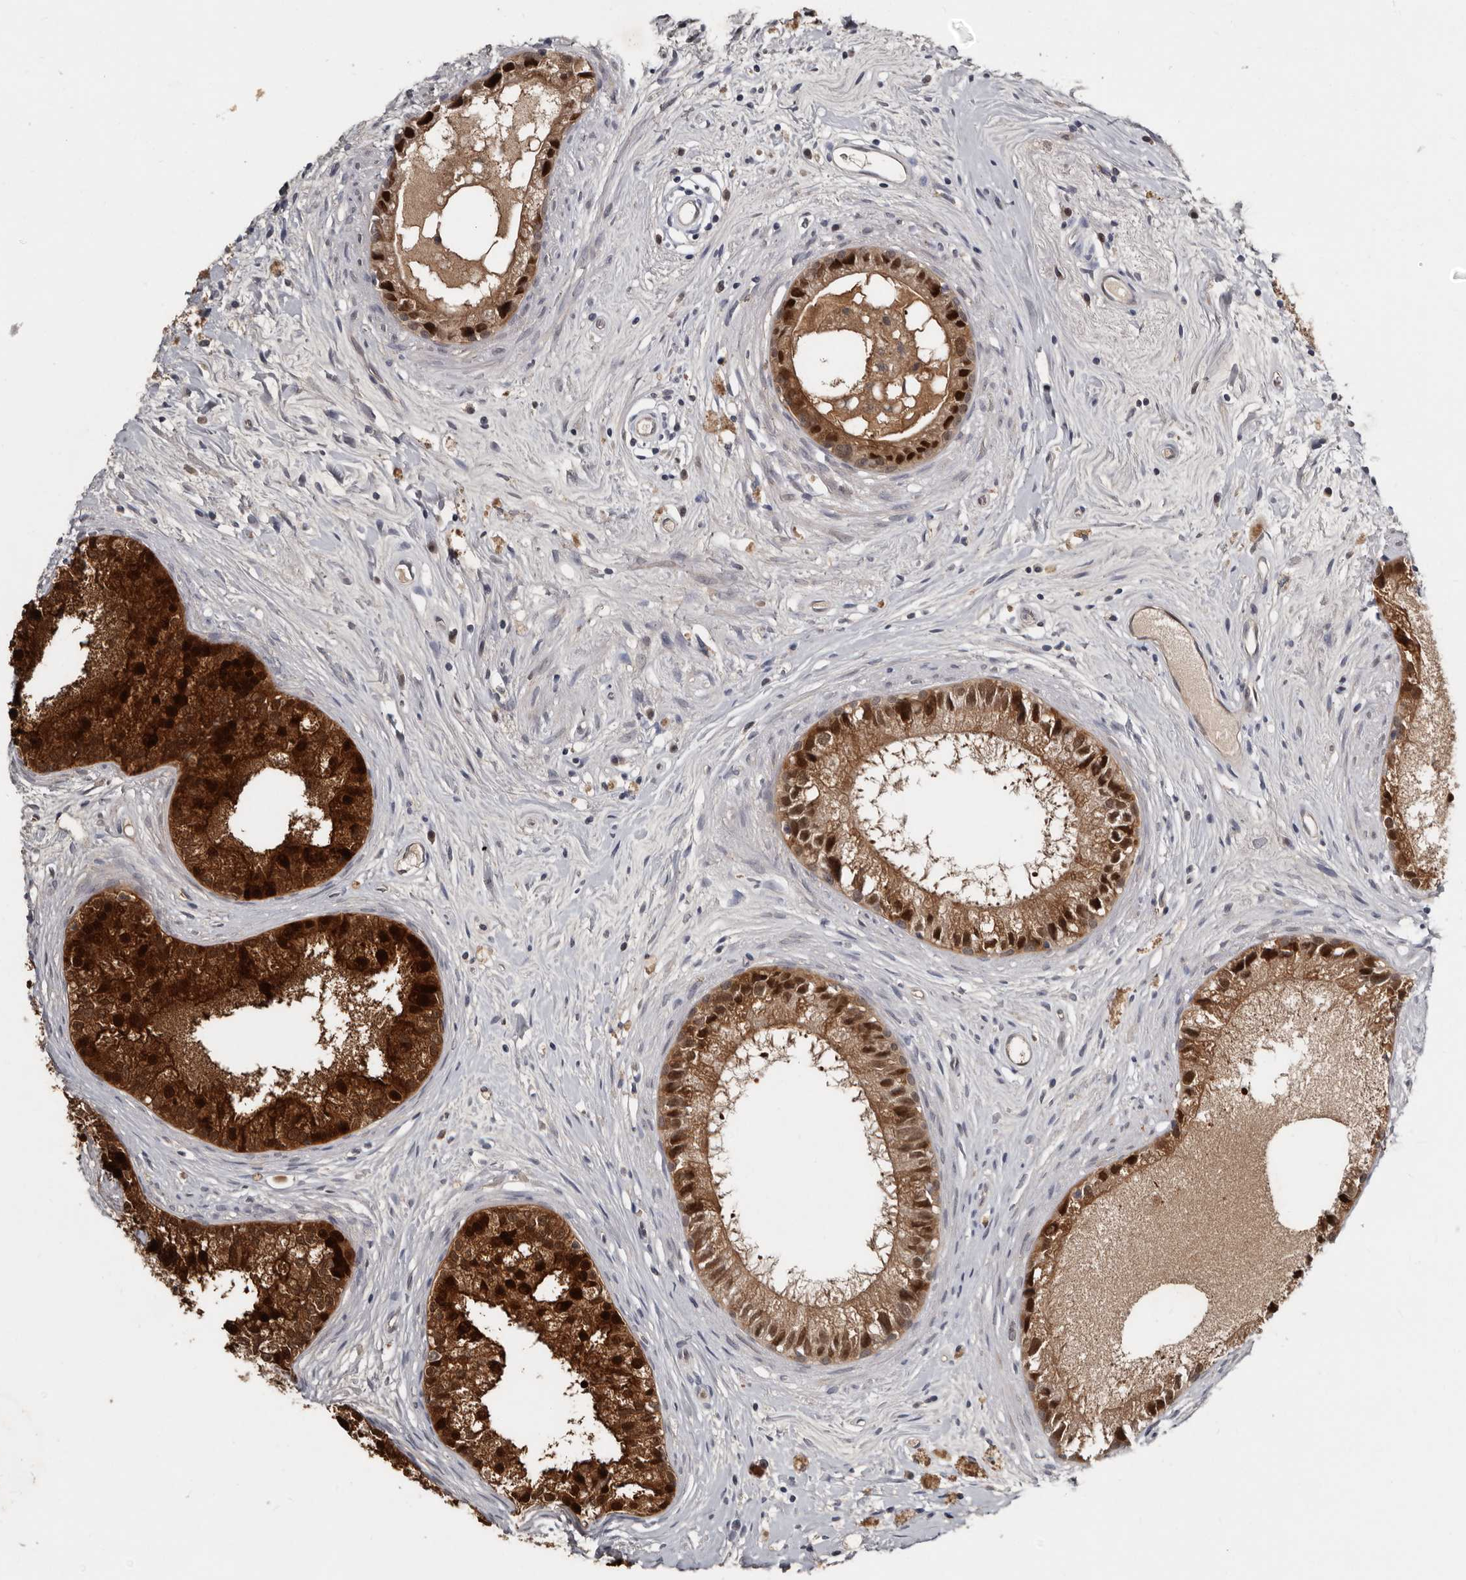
{"staining": {"intensity": "strong", "quantity": ">75%", "location": "cytoplasmic/membranous,nuclear"}, "tissue": "epididymis", "cell_type": "Glandular cells", "image_type": "normal", "snomed": [{"axis": "morphology", "description": "Normal tissue, NOS"}, {"axis": "topography", "description": "Epididymis"}], "caption": "Epididymis stained with DAB (3,3'-diaminobenzidine) IHC reveals high levels of strong cytoplasmic/membranous,nuclear staining in approximately >75% of glandular cells.", "gene": "RBKS", "patient": {"sex": "male", "age": 80}}